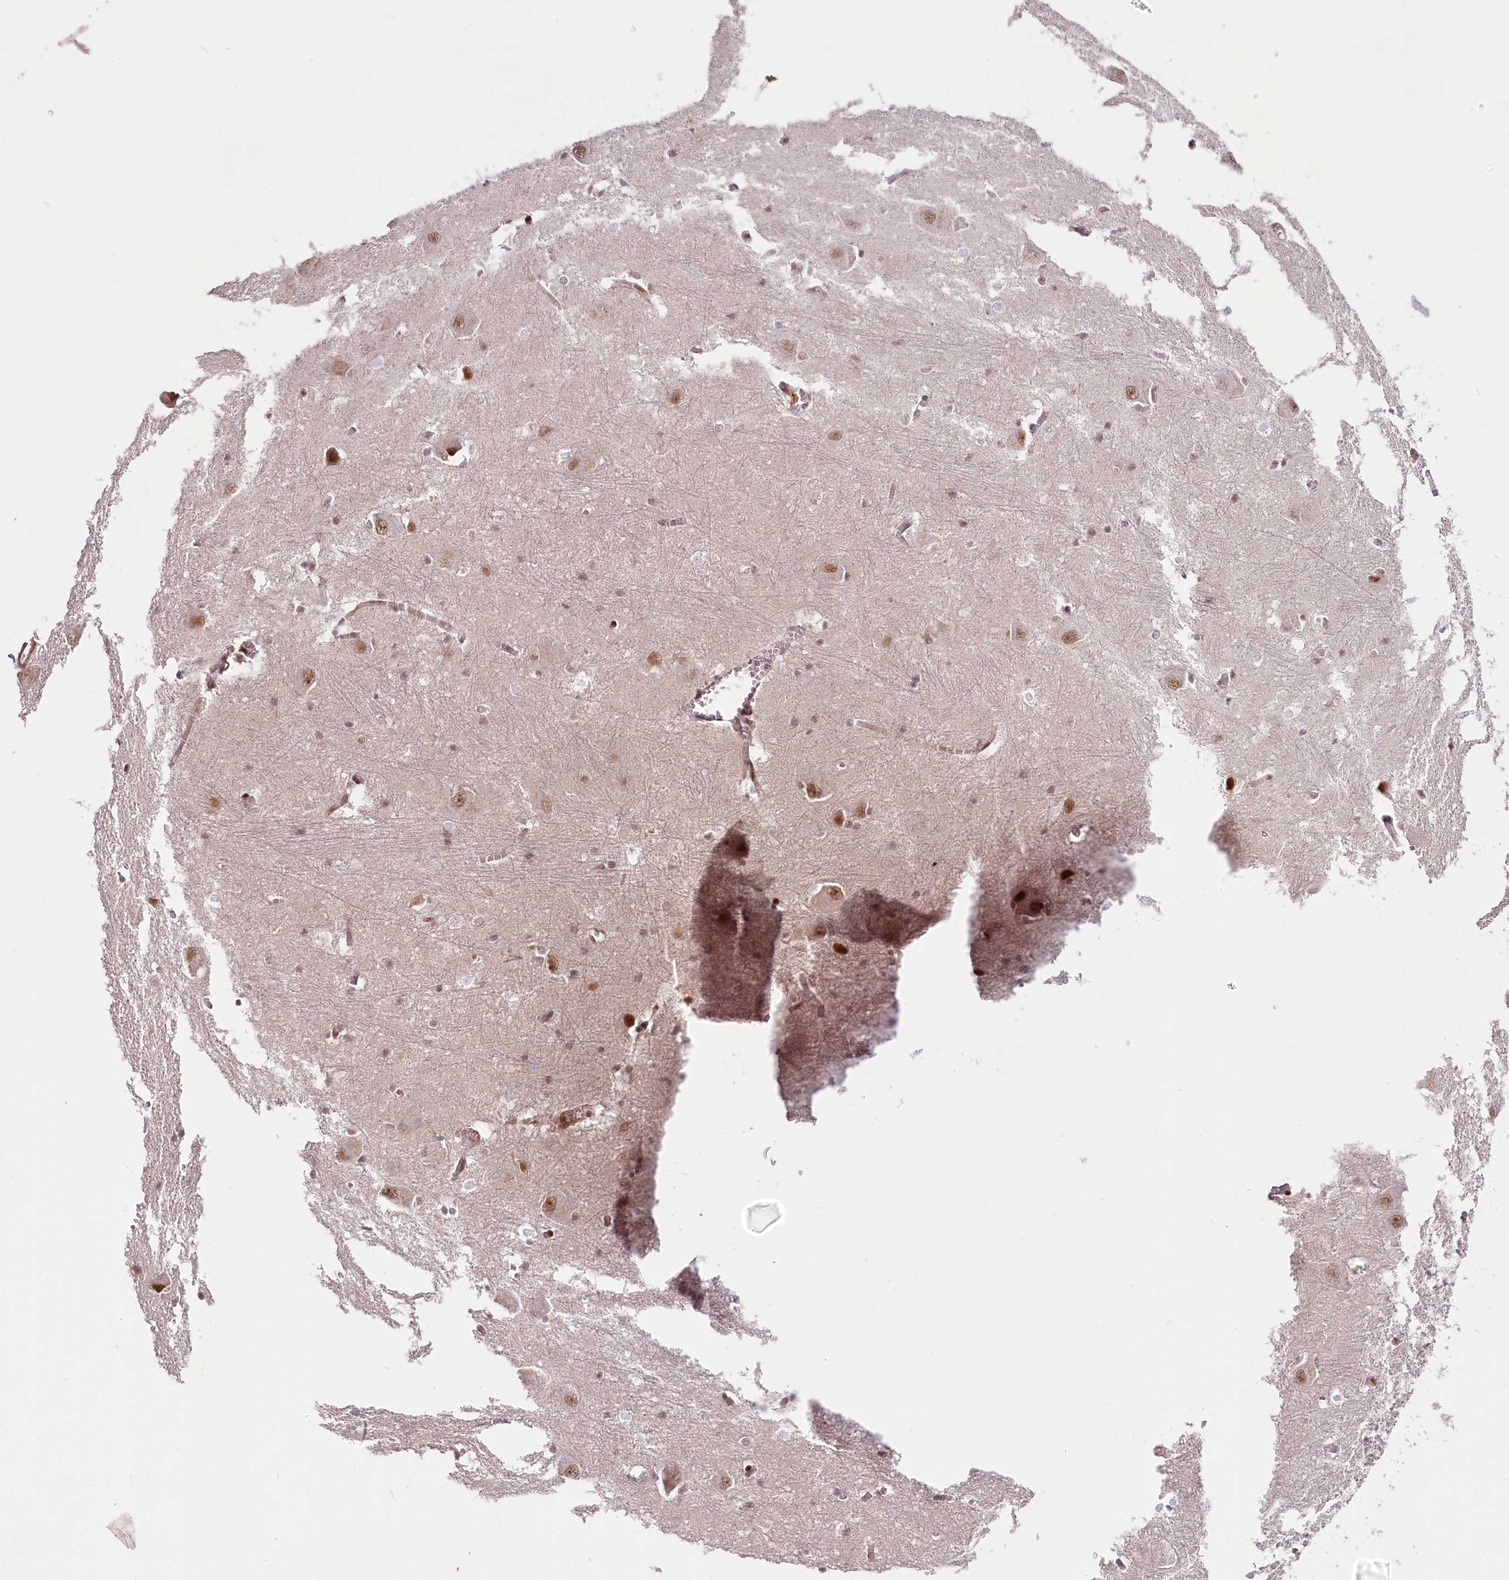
{"staining": {"intensity": "moderate", "quantity": "<25%", "location": "nuclear"}, "tissue": "caudate", "cell_type": "Glial cells", "image_type": "normal", "snomed": [{"axis": "morphology", "description": "Normal tissue, NOS"}, {"axis": "topography", "description": "Lateral ventricle wall"}], "caption": "Protein positivity by immunohistochemistry exhibits moderate nuclear expression in approximately <25% of glial cells in normal caudate.", "gene": "FAM204A", "patient": {"sex": "male", "age": 37}}